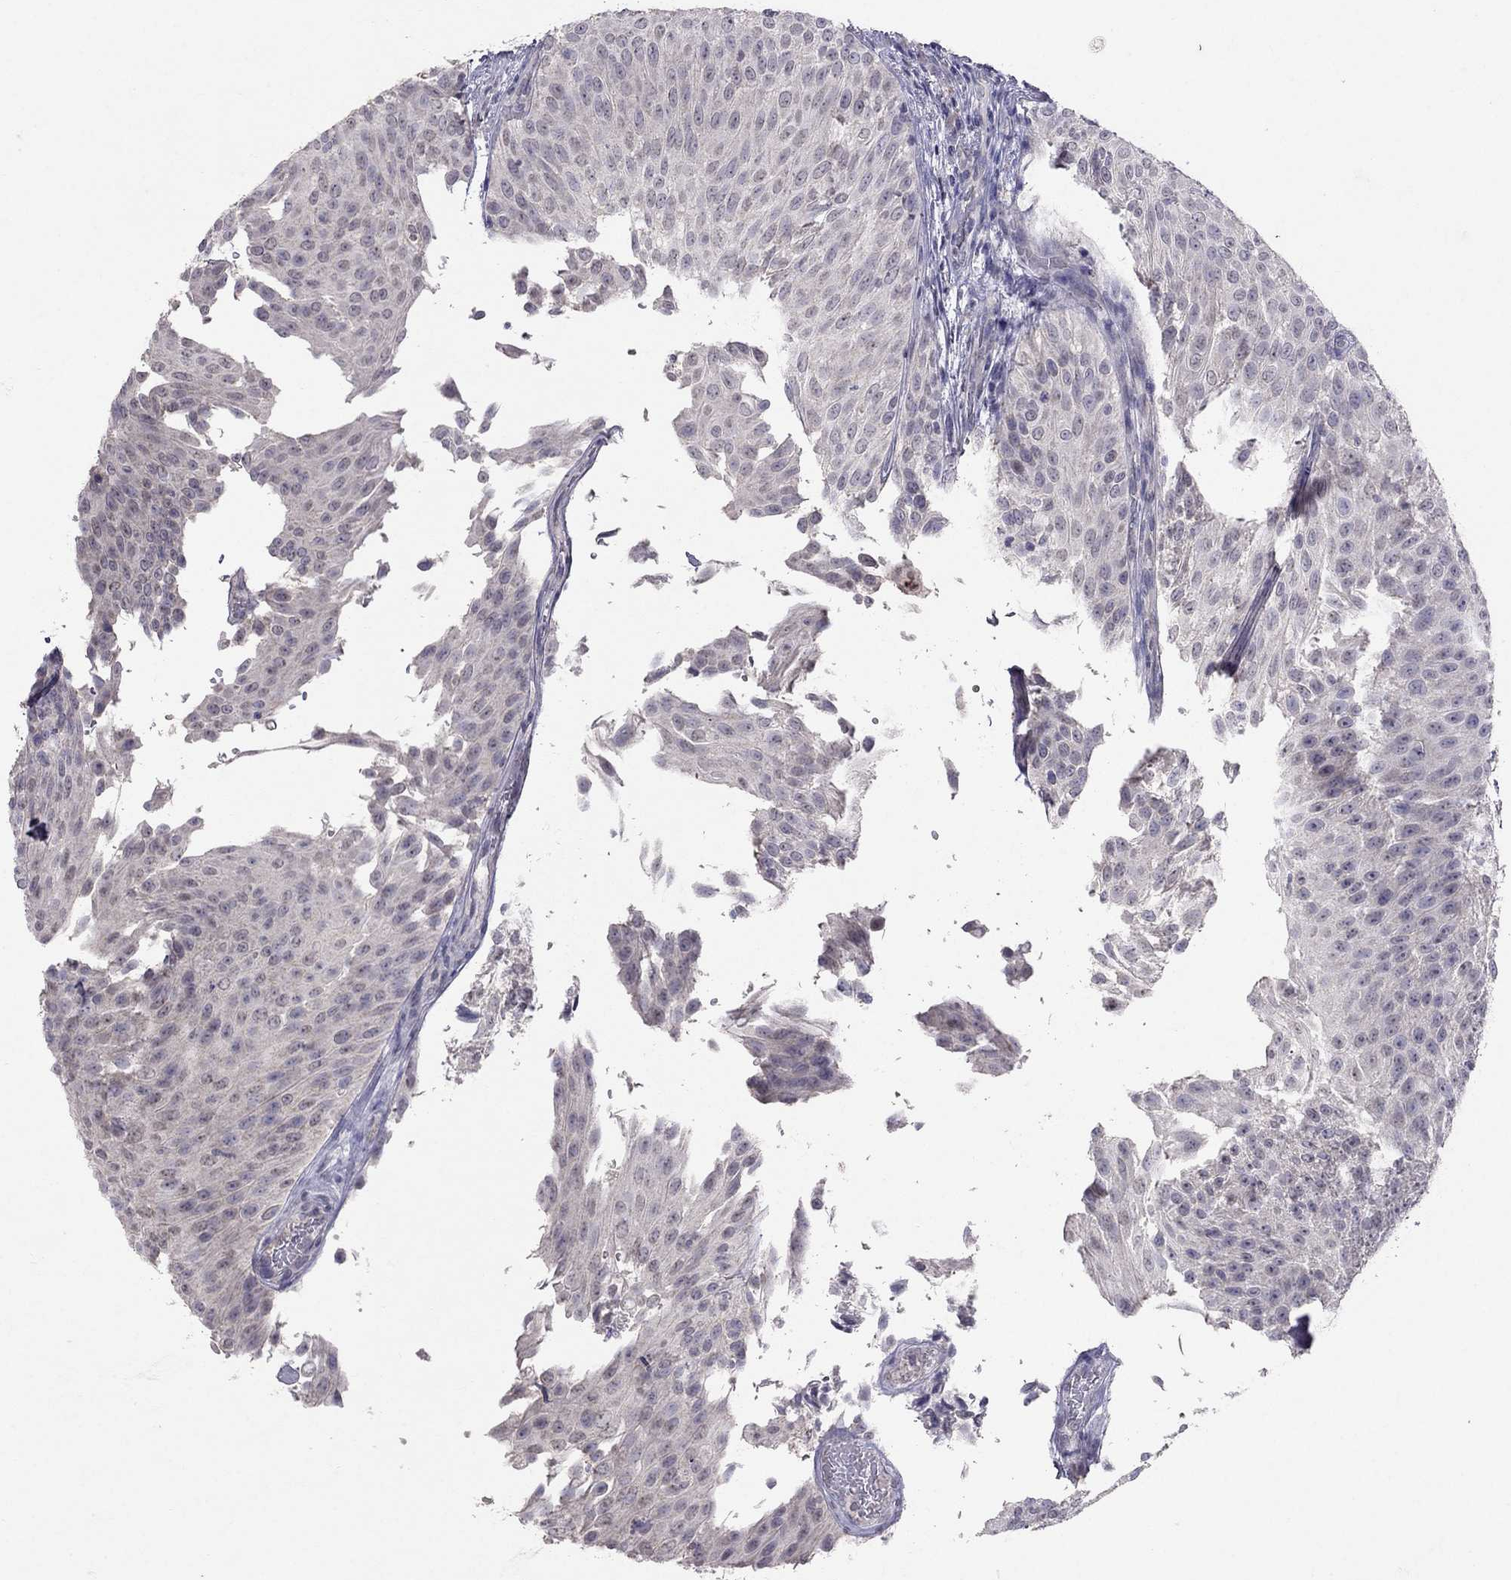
{"staining": {"intensity": "negative", "quantity": "none", "location": "none"}, "tissue": "urothelial cancer", "cell_type": "Tumor cells", "image_type": "cancer", "snomed": [{"axis": "morphology", "description": "Urothelial carcinoma, Low grade"}, {"axis": "topography", "description": "Urinary bladder"}], "caption": "Immunohistochemistry (IHC) histopathology image of urothelial carcinoma (low-grade) stained for a protein (brown), which shows no positivity in tumor cells. (DAB (3,3'-diaminobenzidine) IHC visualized using brightfield microscopy, high magnification).", "gene": "FST", "patient": {"sex": "male", "age": 78}}